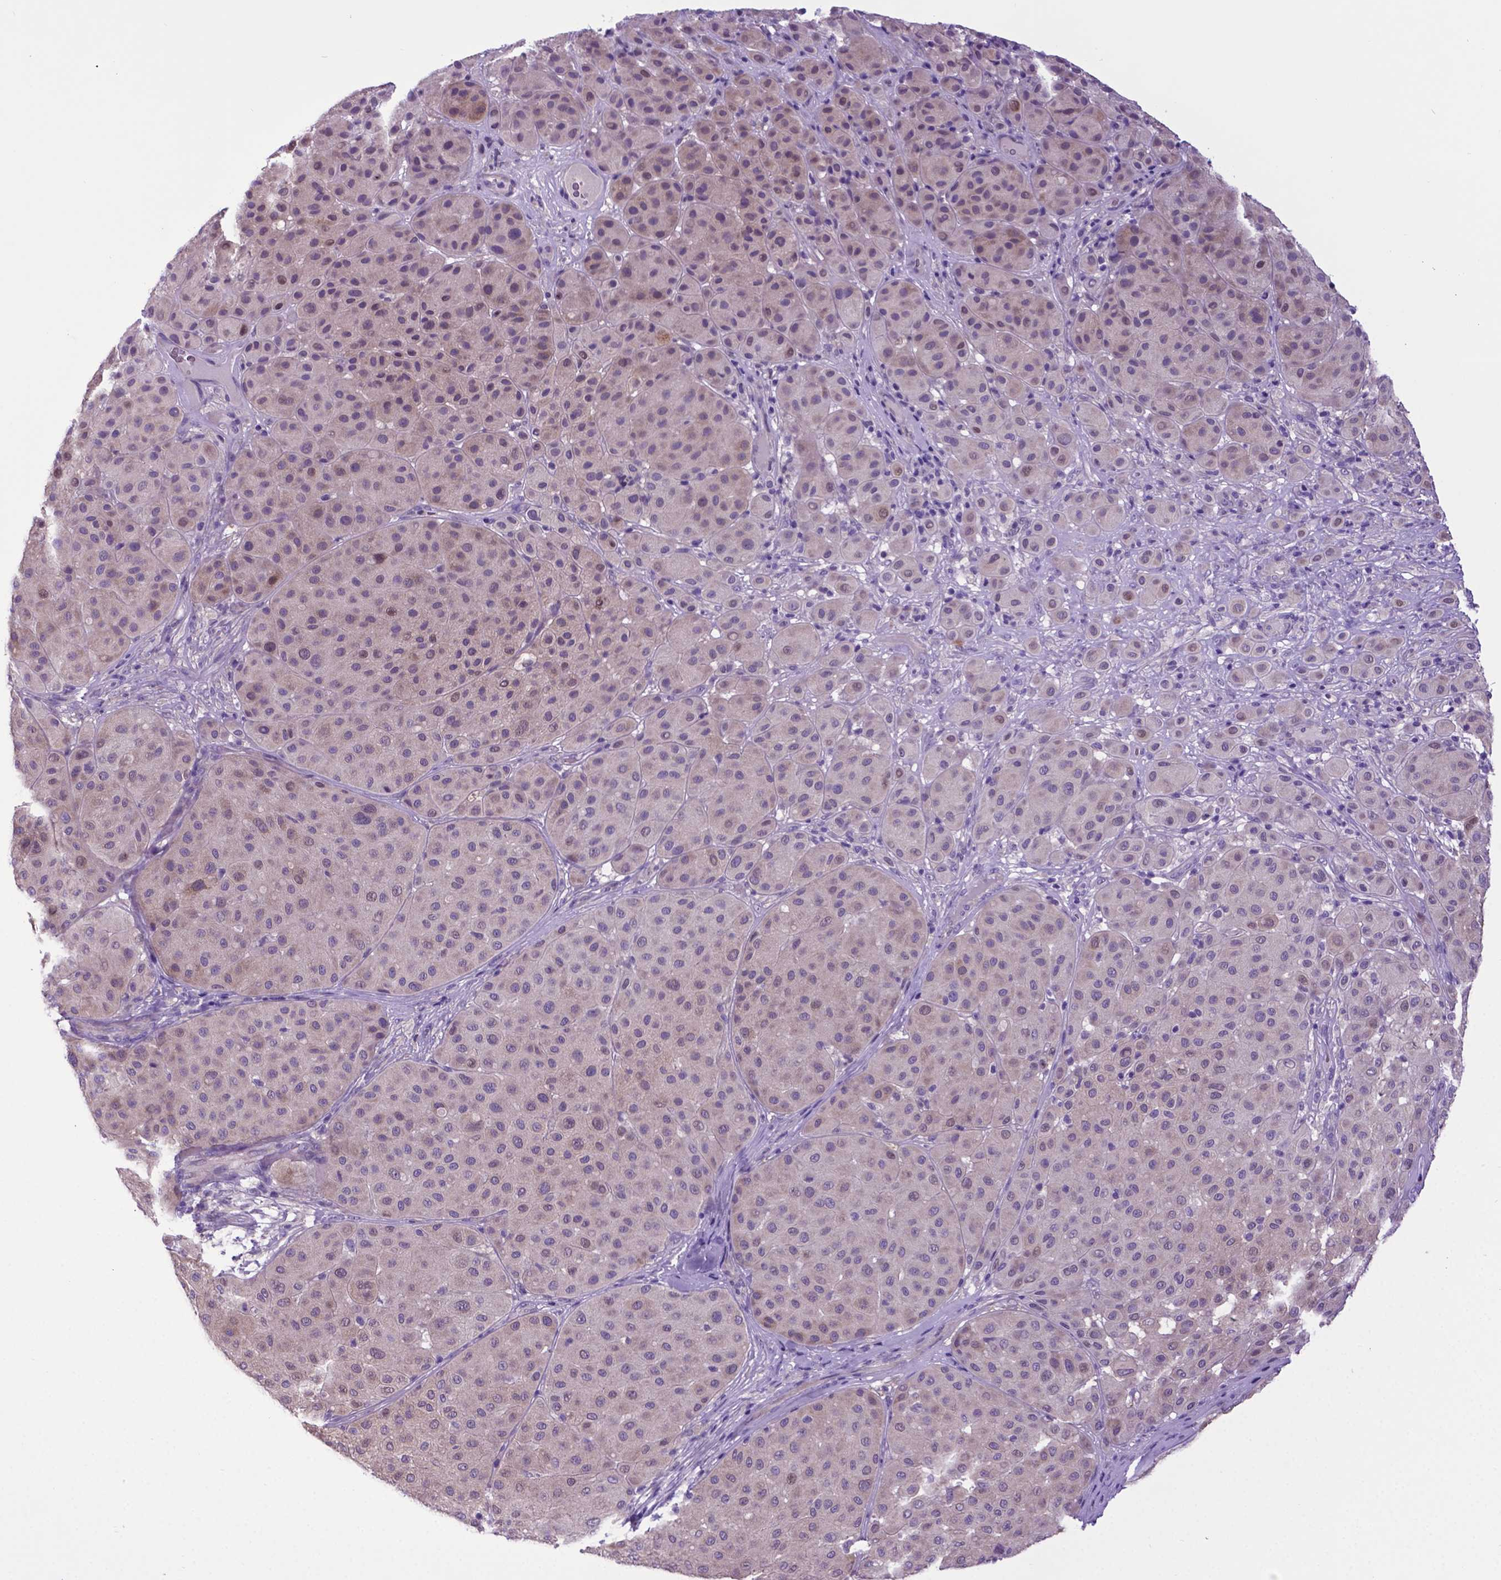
{"staining": {"intensity": "weak", "quantity": "<25%", "location": "cytoplasmic/membranous"}, "tissue": "melanoma", "cell_type": "Tumor cells", "image_type": "cancer", "snomed": [{"axis": "morphology", "description": "Malignant melanoma, Metastatic site"}, {"axis": "topography", "description": "Smooth muscle"}], "caption": "Protein analysis of melanoma displays no significant staining in tumor cells.", "gene": "ADRA2B", "patient": {"sex": "male", "age": 41}}